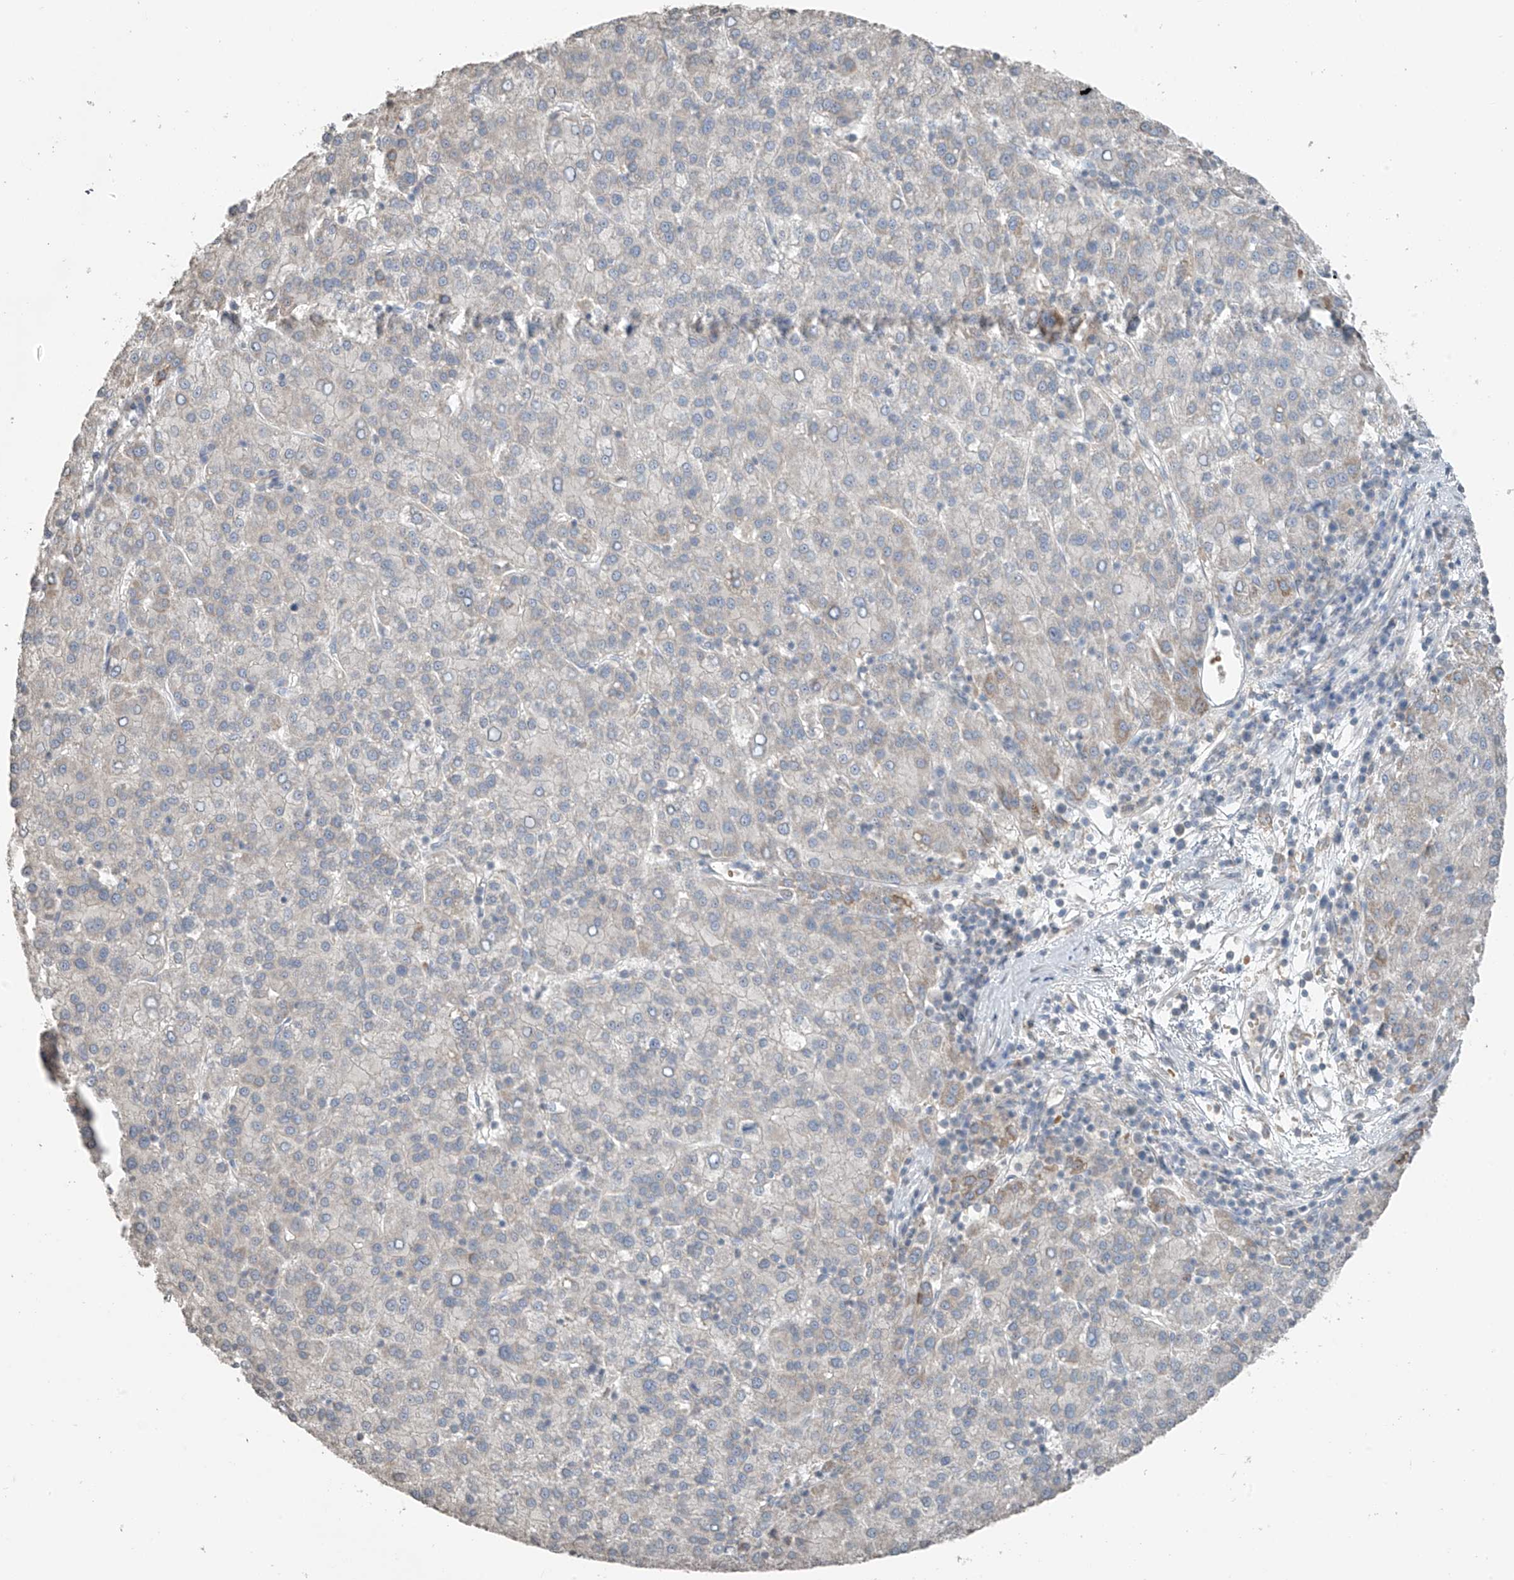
{"staining": {"intensity": "negative", "quantity": "none", "location": "none"}, "tissue": "liver cancer", "cell_type": "Tumor cells", "image_type": "cancer", "snomed": [{"axis": "morphology", "description": "Carcinoma, Hepatocellular, NOS"}, {"axis": "topography", "description": "Liver"}], "caption": "Tumor cells show no significant staining in liver cancer (hepatocellular carcinoma).", "gene": "HOXA11", "patient": {"sex": "female", "age": 58}}